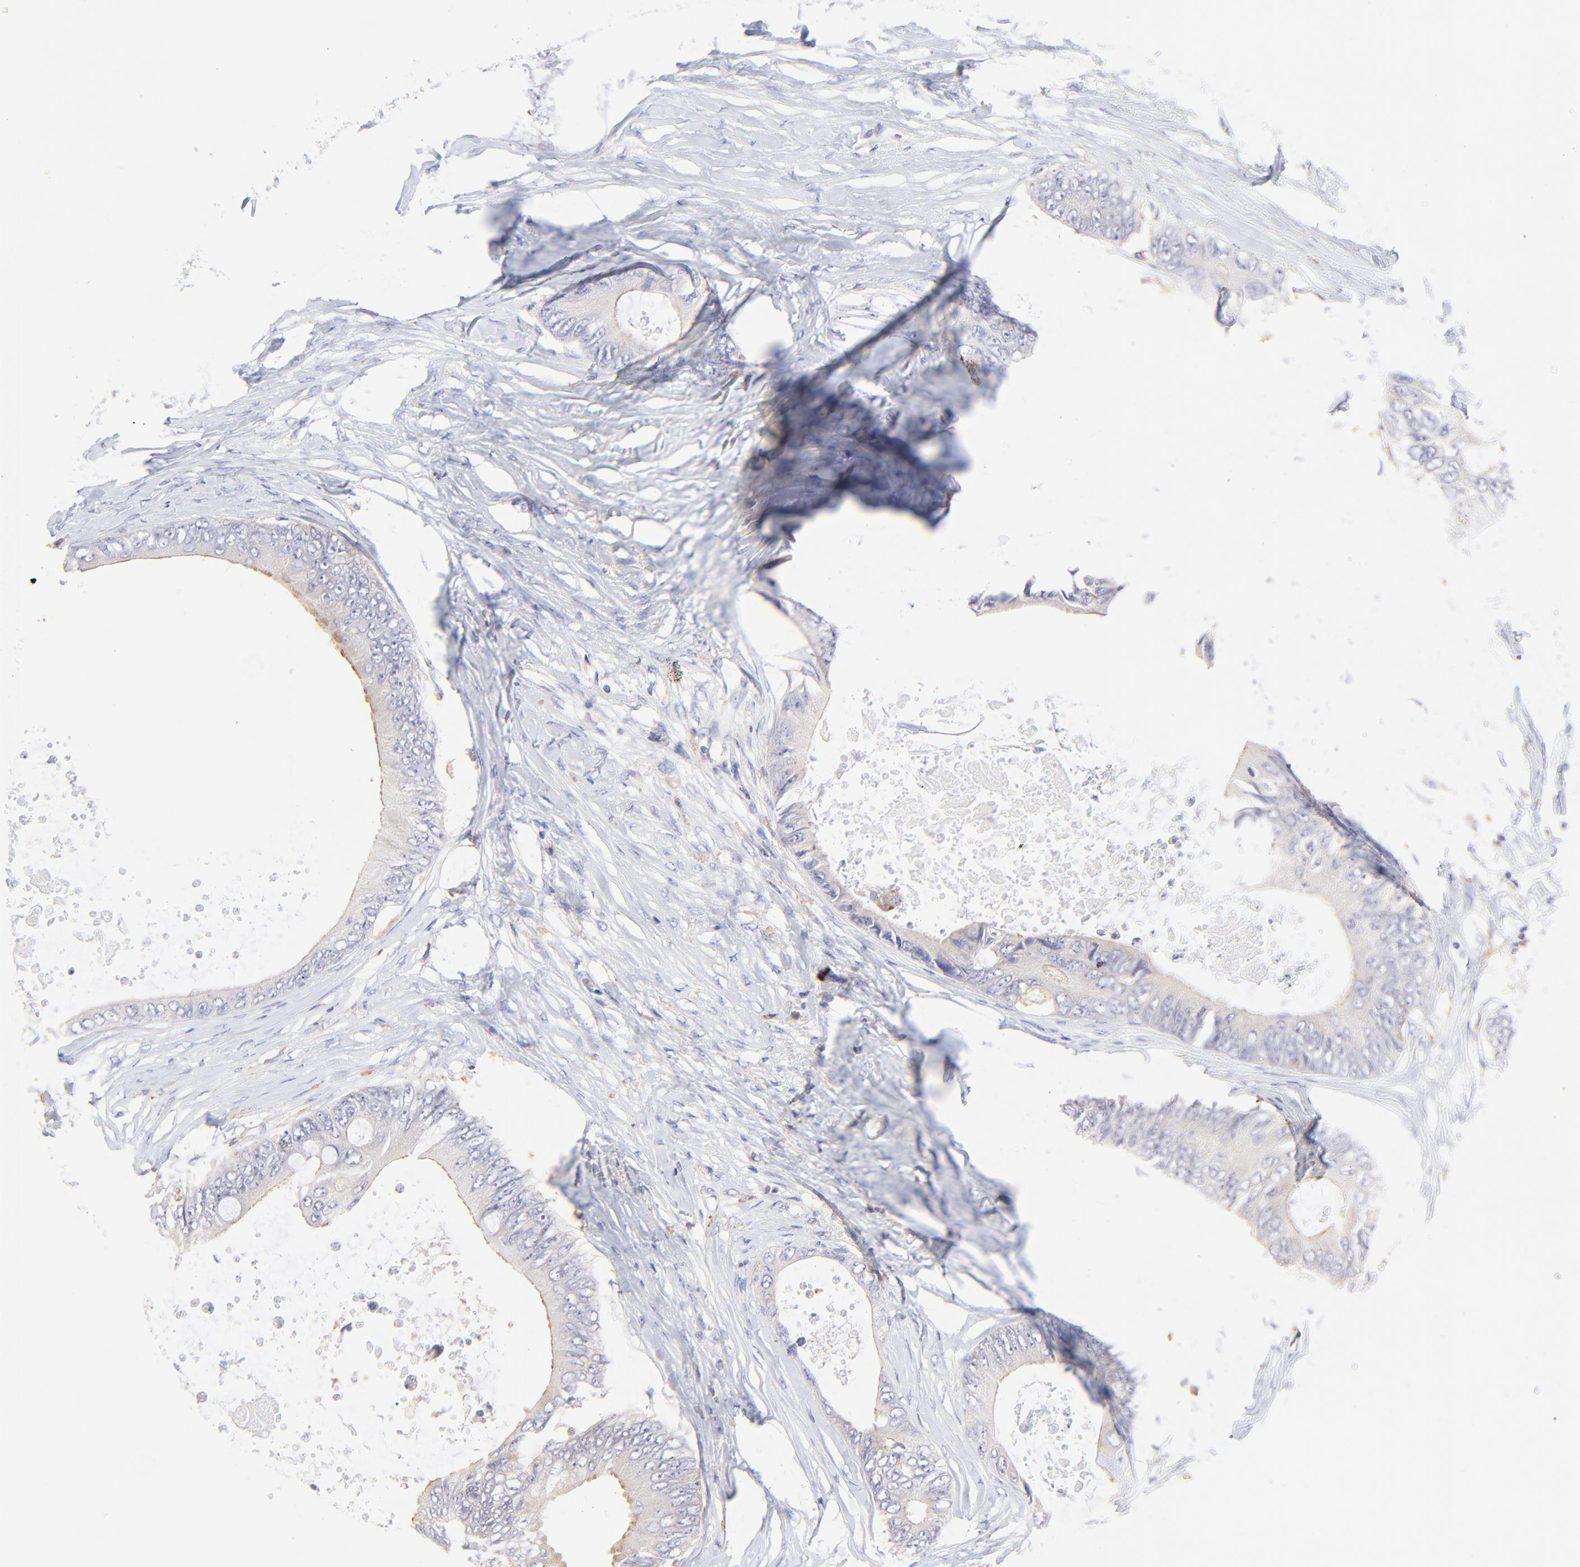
{"staining": {"intensity": "weak", "quantity": "25%-75%", "location": "cytoplasmic/membranous"}, "tissue": "colorectal cancer", "cell_type": "Tumor cells", "image_type": "cancer", "snomed": [{"axis": "morphology", "description": "Normal tissue, NOS"}, {"axis": "morphology", "description": "Adenocarcinoma, NOS"}, {"axis": "topography", "description": "Rectum"}, {"axis": "topography", "description": "Peripheral nerve tissue"}], "caption": "Colorectal cancer stained with a protein marker demonstrates weak staining in tumor cells.", "gene": "LHFPL1", "patient": {"sex": "female", "age": 77}}